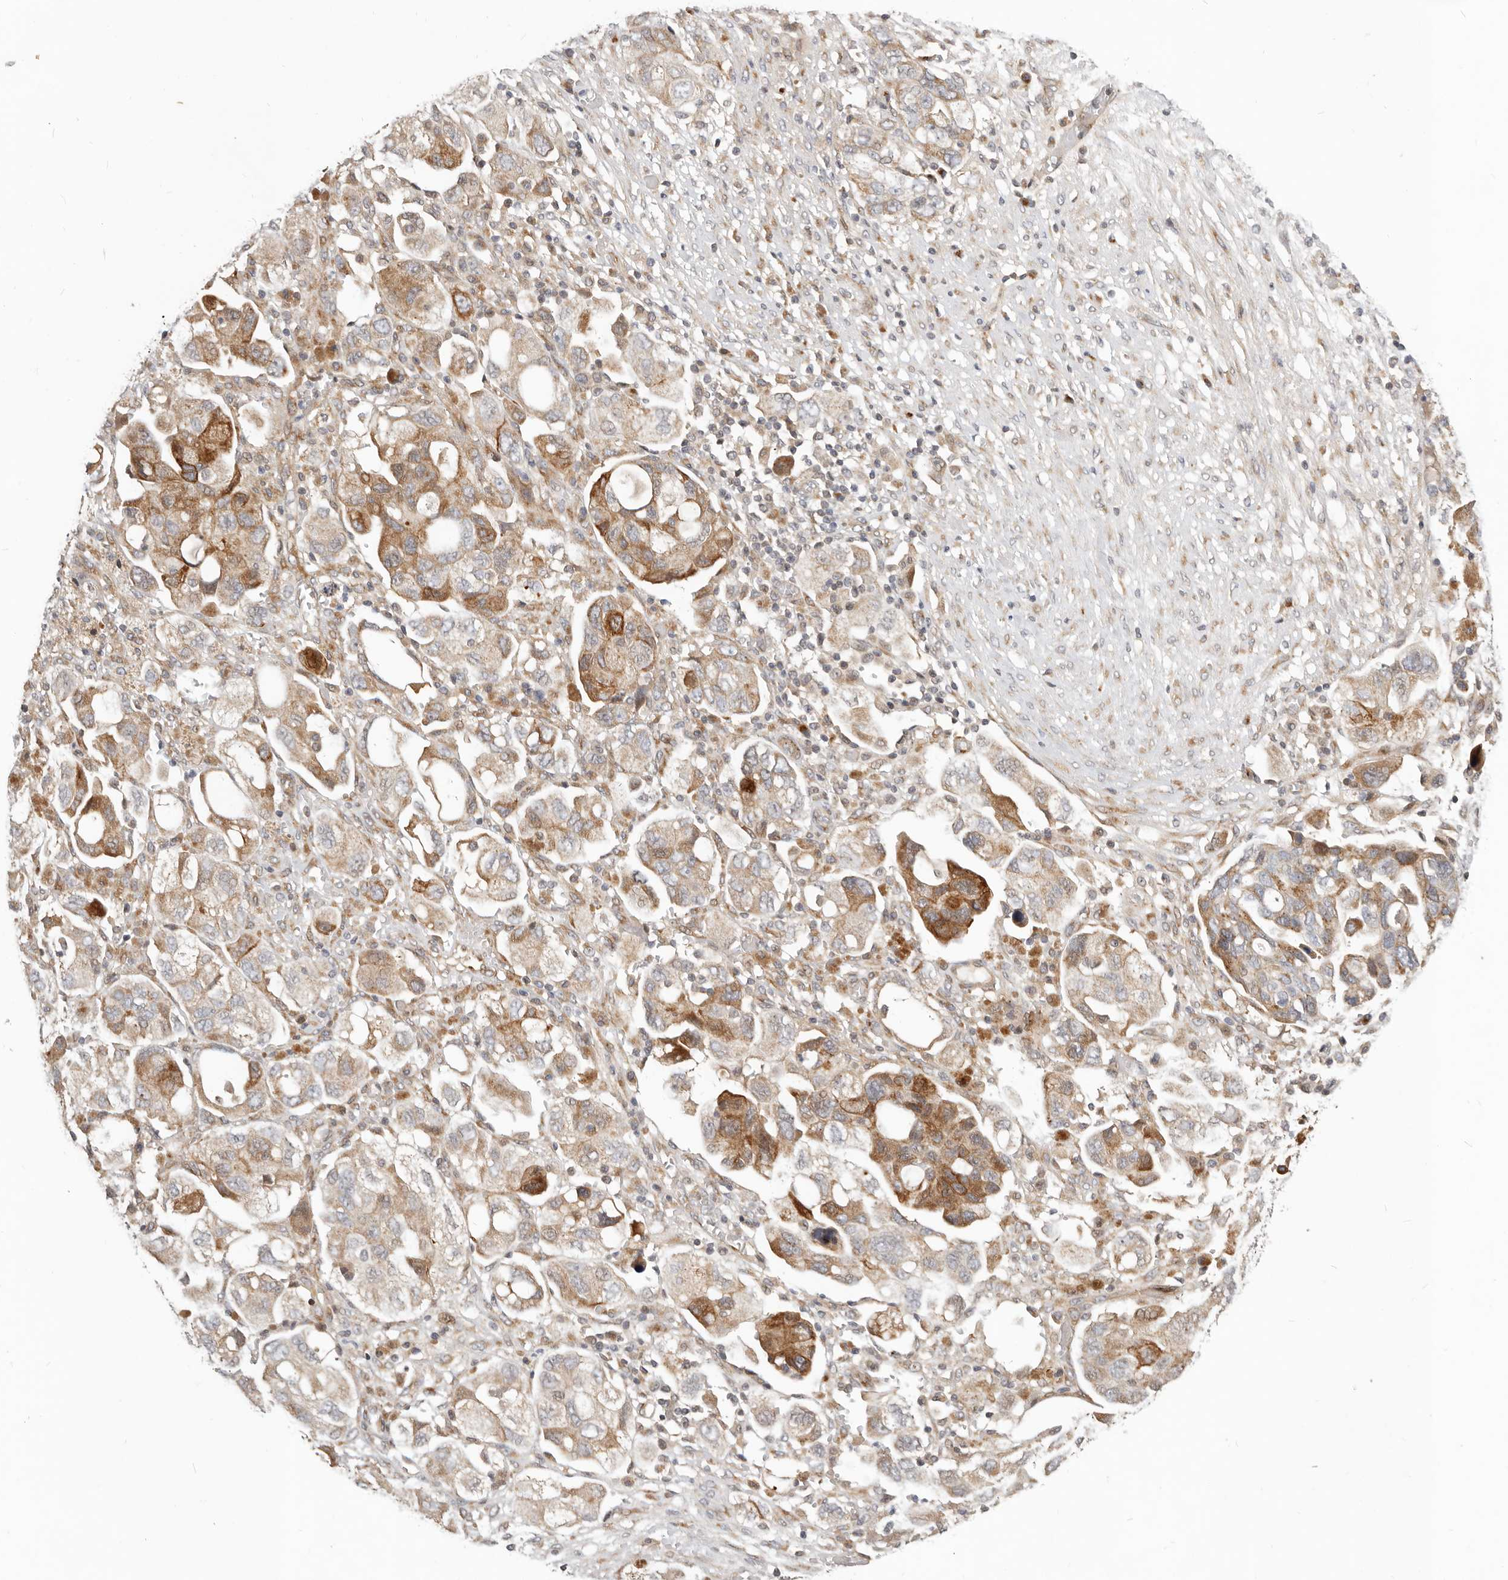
{"staining": {"intensity": "moderate", "quantity": ">75%", "location": "cytoplasmic/membranous"}, "tissue": "ovarian cancer", "cell_type": "Tumor cells", "image_type": "cancer", "snomed": [{"axis": "morphology", "description": "Carcinoma, NOS"}, {"axis": "morphology", "description": "Cystadenocarcinoma, serous, NOS"}, {"axis": "topography", "description": "Ovary"}], "caption": "Tumor cells show medium levels of moderate cytoplasmic/membranous expression in about >75% of cells in ovarian cancer (carcinoma).", "gene": "NPY4R", "patient": {"sex": "female", "age": 69}}